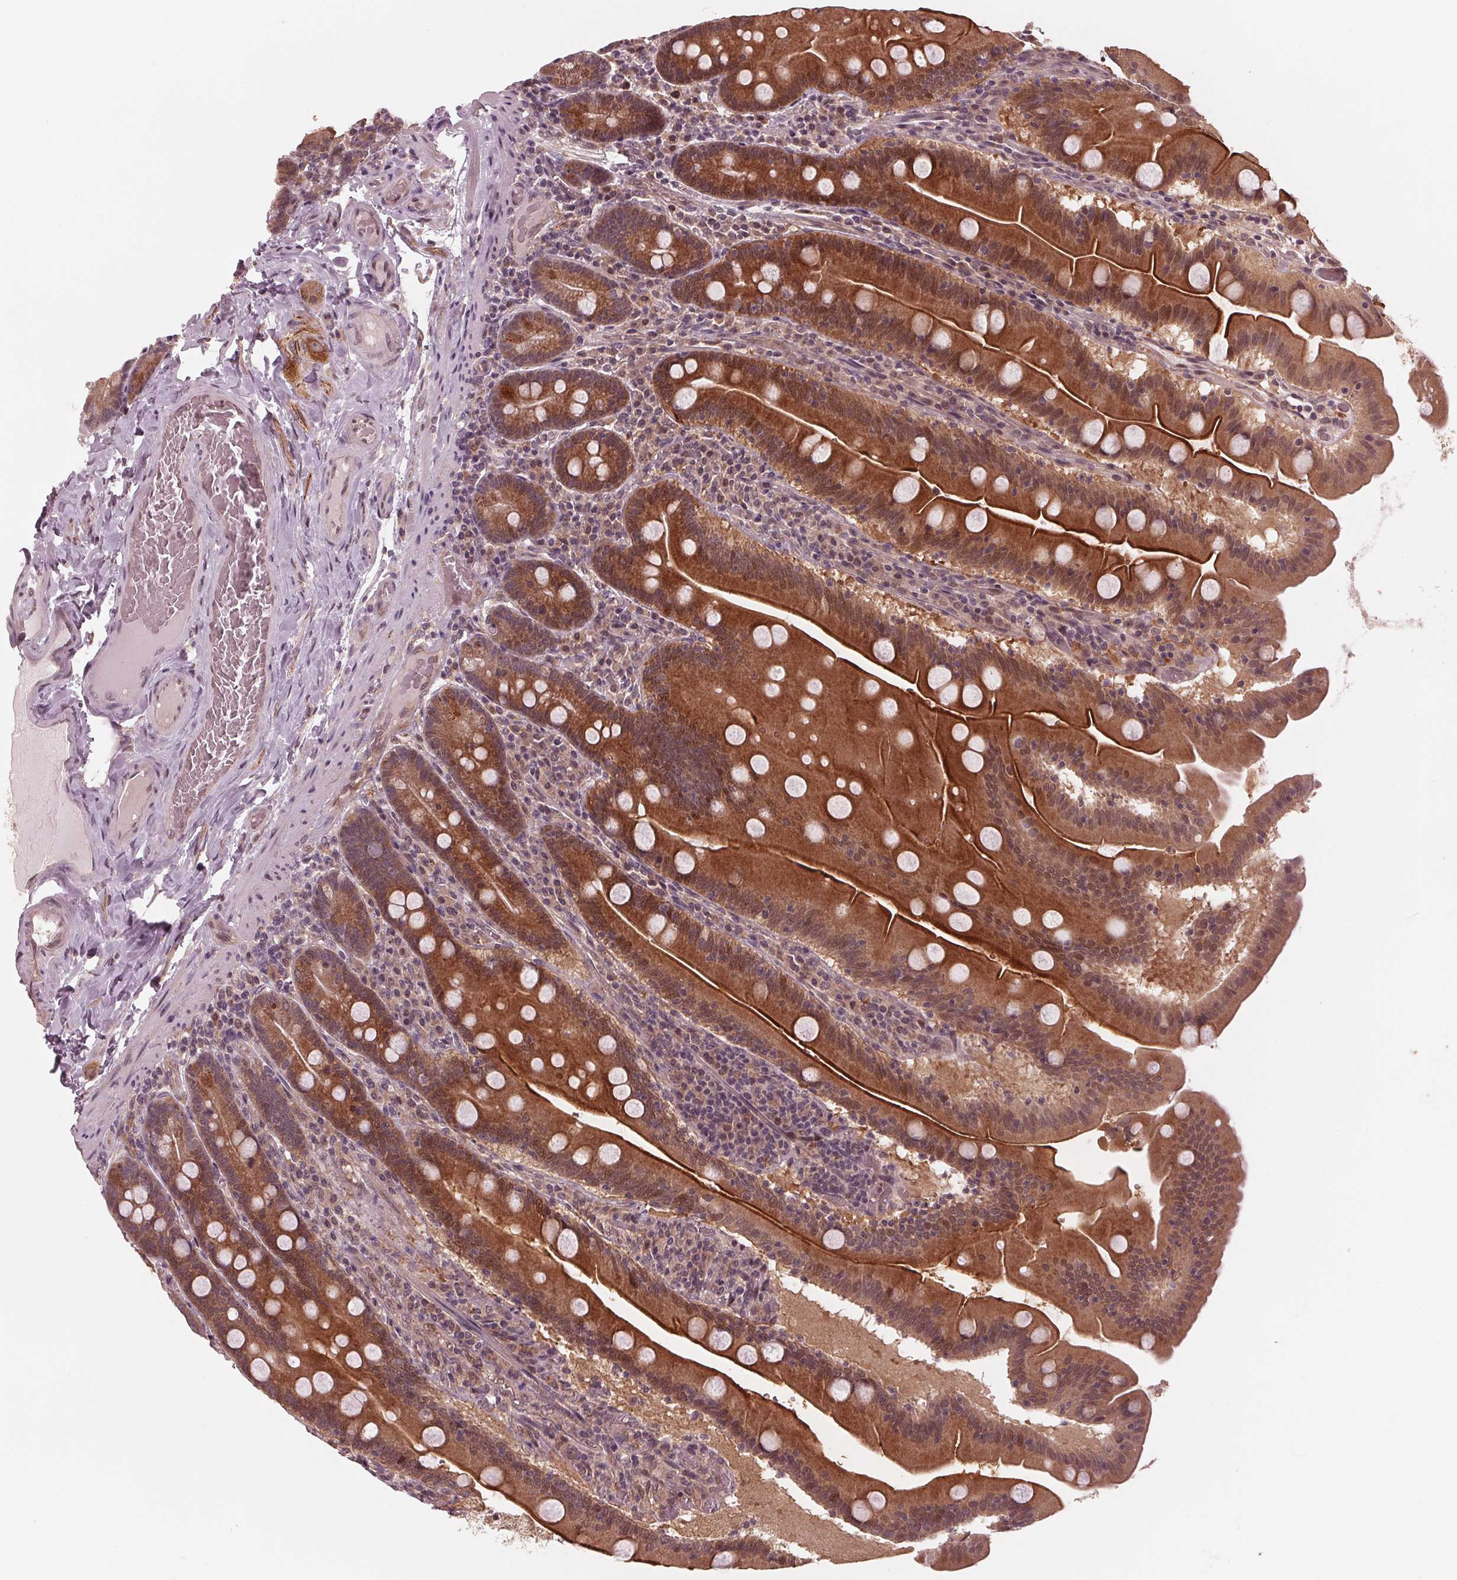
{"staining": {"intensity": "strong", "quantity": "25%-75%", "location": "cytoplasmic/membranous,nuclear"}, "tissue": "small intestine", "cell_type": "Glandular cells", "image_type": "normal", "snomed": [{"axis": "morphology", "description": "Normal tissue, NOS"}, {"axis": "topography", "description": "Small intestine"}], "caption": "Immunohistochemical staining of normal human small intestine displays strong cytoplasmic/membranous,nuclear protein staining in about 25%-75% of glandular cells. Nuclei are stained in blue.", "gene": "ZNF471", "patient": {"sex": "male", "age": 37}}